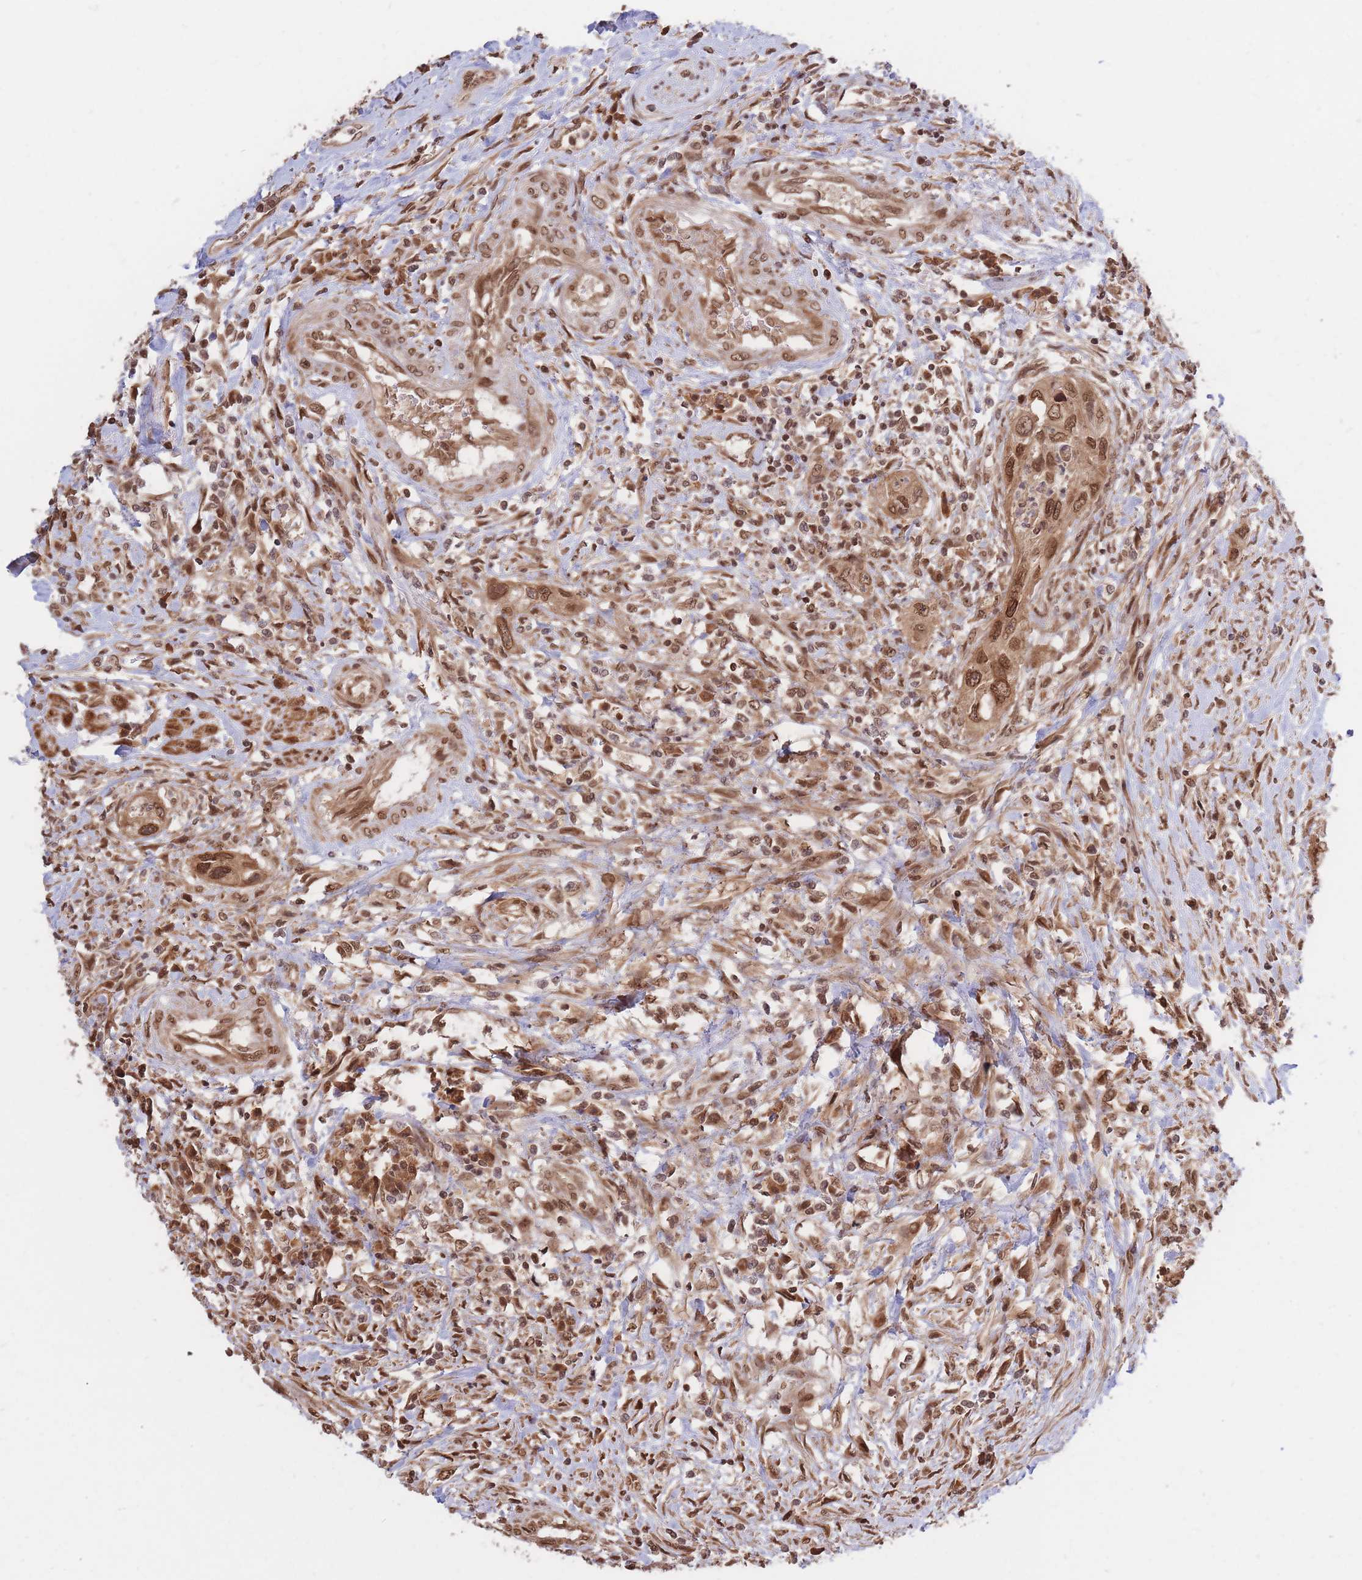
{"staining": {"intensity": "moderate", "quantity": ">75%", "location": "cytoplasmic/membranous,nuclear"}, "tissue": "urothelial cancer", "cell_type": "Tumor cells", "image_type": "cancer", "snomed": [{"axis": "morphology", "description": "Urothelial carcinoma, High grade"}, {"axis": "topography", "description": "Urinary bladder"}], "caption": "Immunohistochemical staining of human urothelial cancer demonstrates moderate cytoplasmic/membranous and nuclear protein expression in about >75% of tumor cells. (brown staining indicates protein expression, while blue staining denotes nuclei).", "gene": "SRA1", "patient": {"sex": "female", "age": 60}}